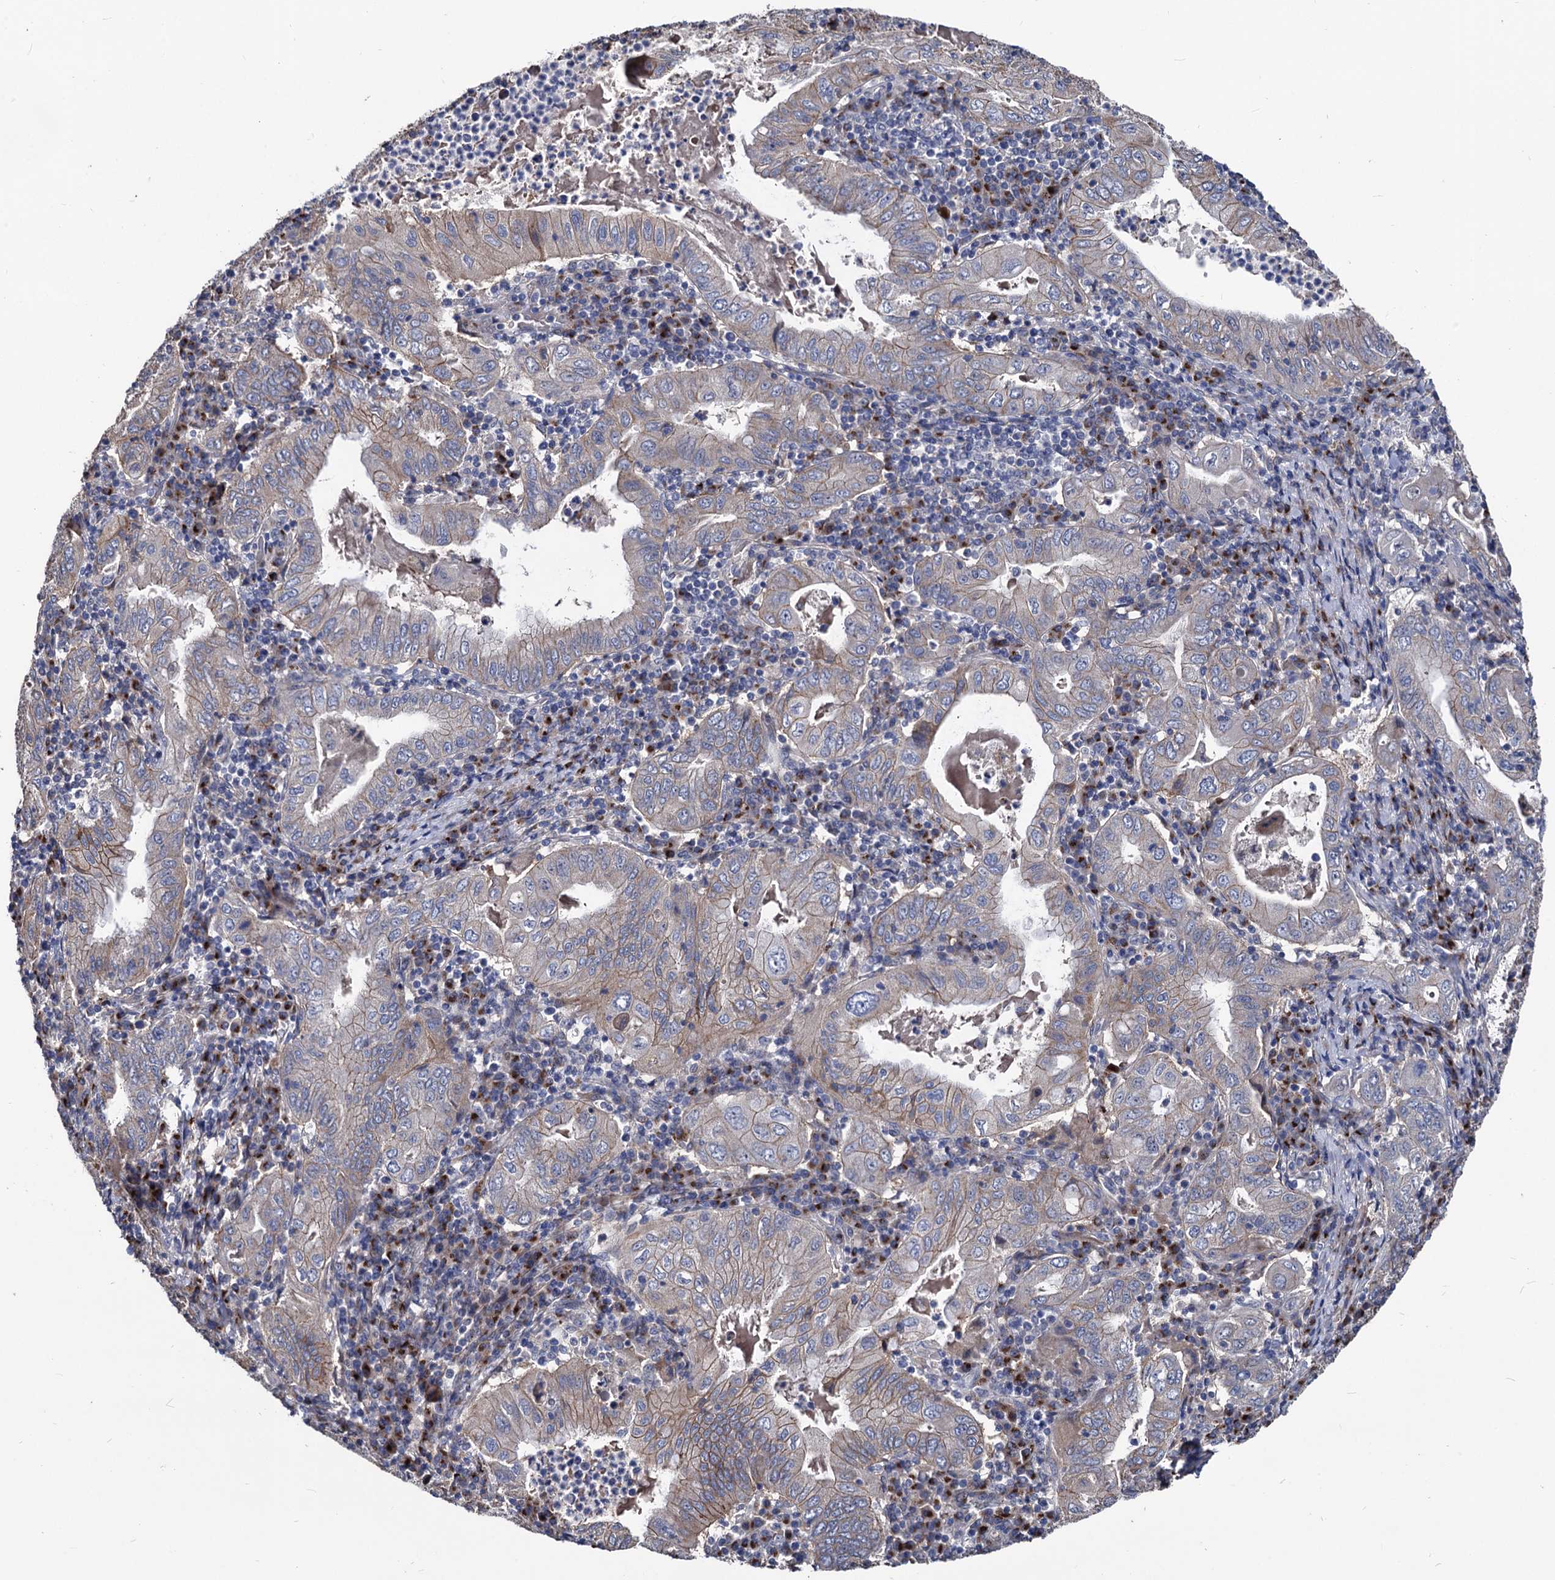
{"staining": {"intensity": "moderate", "quantity": "<25%", "location": "cytoplasmic/membranous"}, "tissue": "stomach cancer", "cell_type": "Tumor cells", "image_type": "cancer", "snomed": [{"axis": "morphology", "description": "Normal tissue, NOS"}, {"axis": "morphology", "description": "Adenocarcinoma, NOS"}, {"axis": "topography", "description": "Esophagus"}, {"axis": "topography", "description": "Stomach, upper"}, {"axis": "topography", "description": "Peripheral nerve tissue"}], "caption": "Moderate cytoplasmic/membranous positivity for a protein is appreciated in about <25% of tumor cells of adenocarcinoma (stomach) using IHC.", "gene": "SMAGP", "patient": {"sex": "male", "age": 62}}